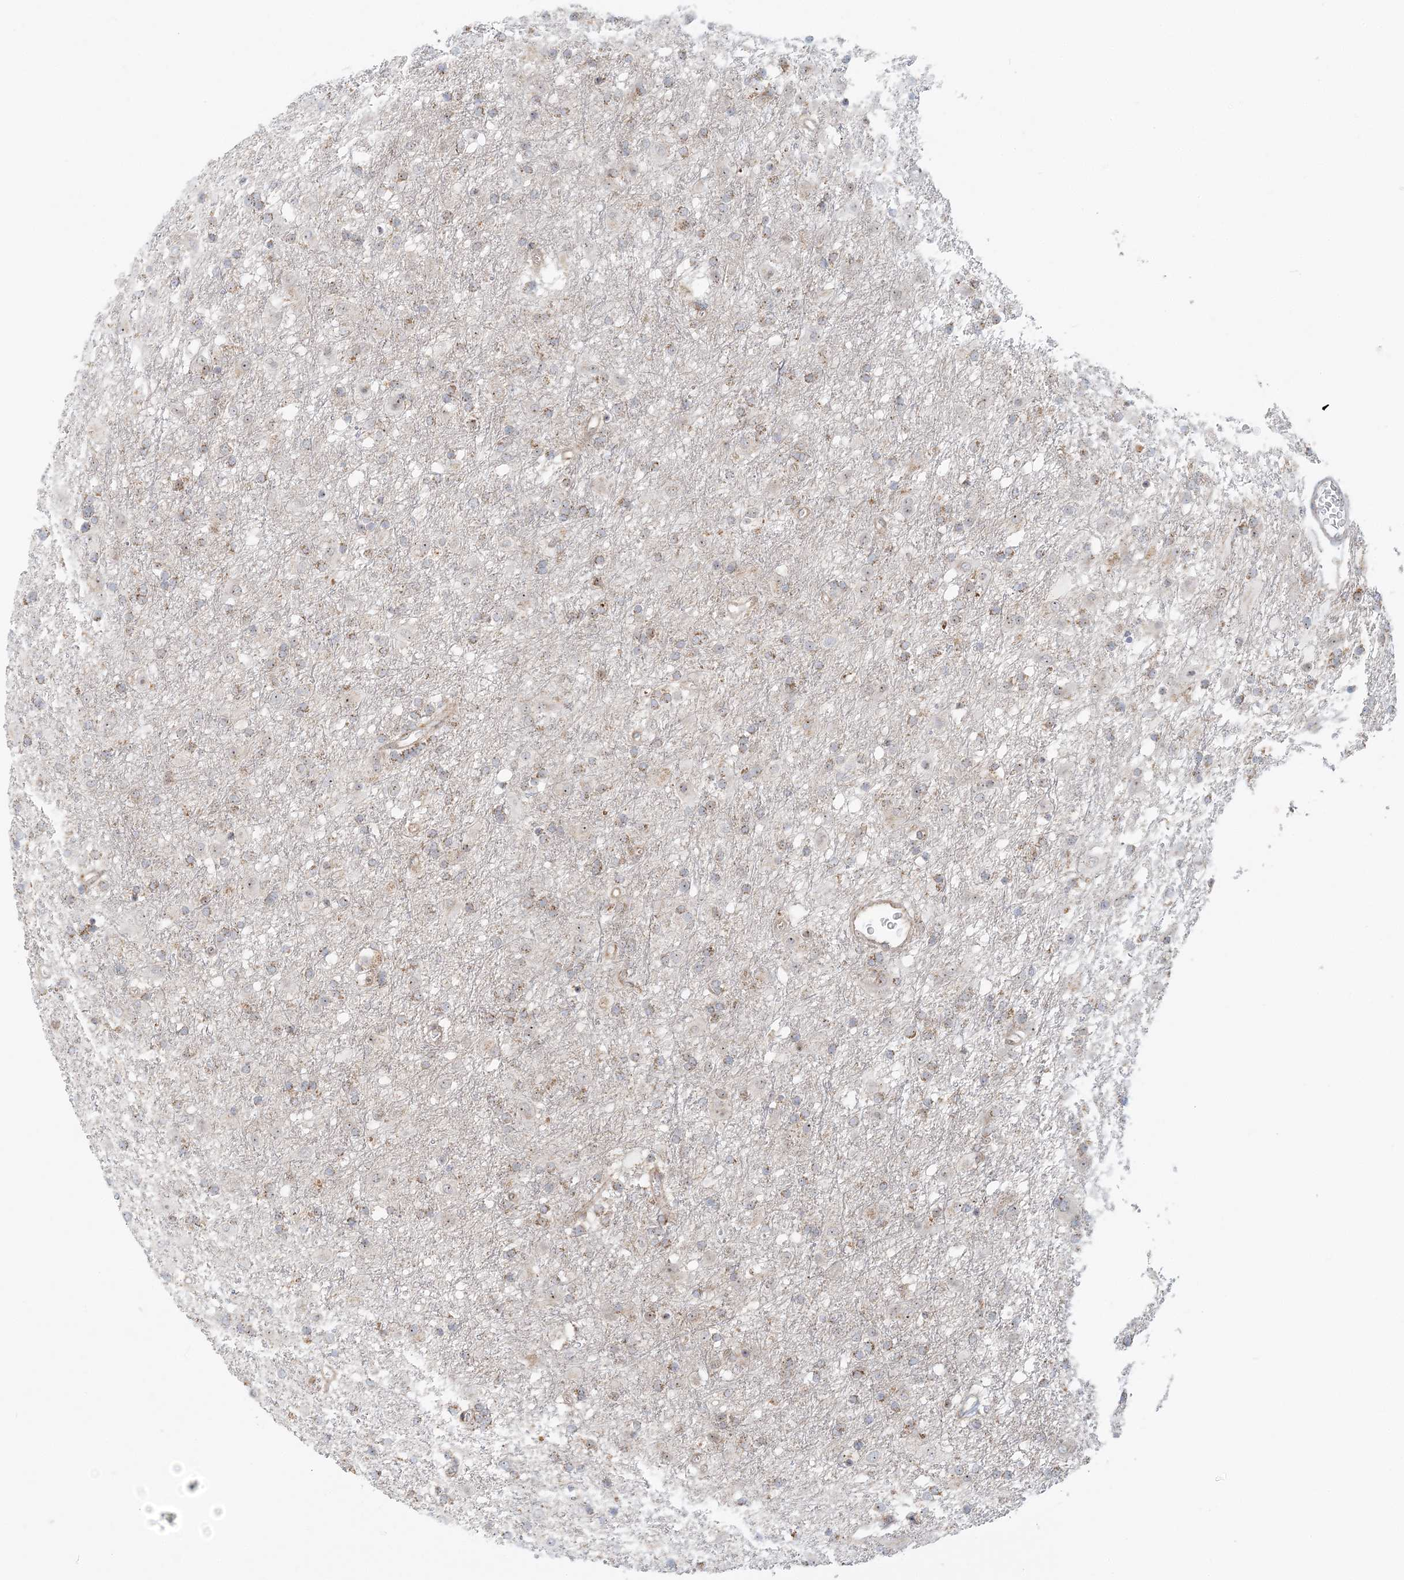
{"staining": {"intensity": "weak", "quantity": "25%-75%", "location": "nuclear"}, "tissue": "glioma", "cell_type": "Tumor cells", "image_type": "cancer", "snomed": [{"axis": "morphology", "description": "Glioma, malignant, Low grade"}, {"axis": "topography", "description": "Brain"}], "caption": "This micrograph displays IHC staining of low-grade glioma (malignant), with low weak nuclear staining in about 25%-75% of tumor cells.", "gene": "UBE2F", "patient": {"sex": "male", "age": 65}}